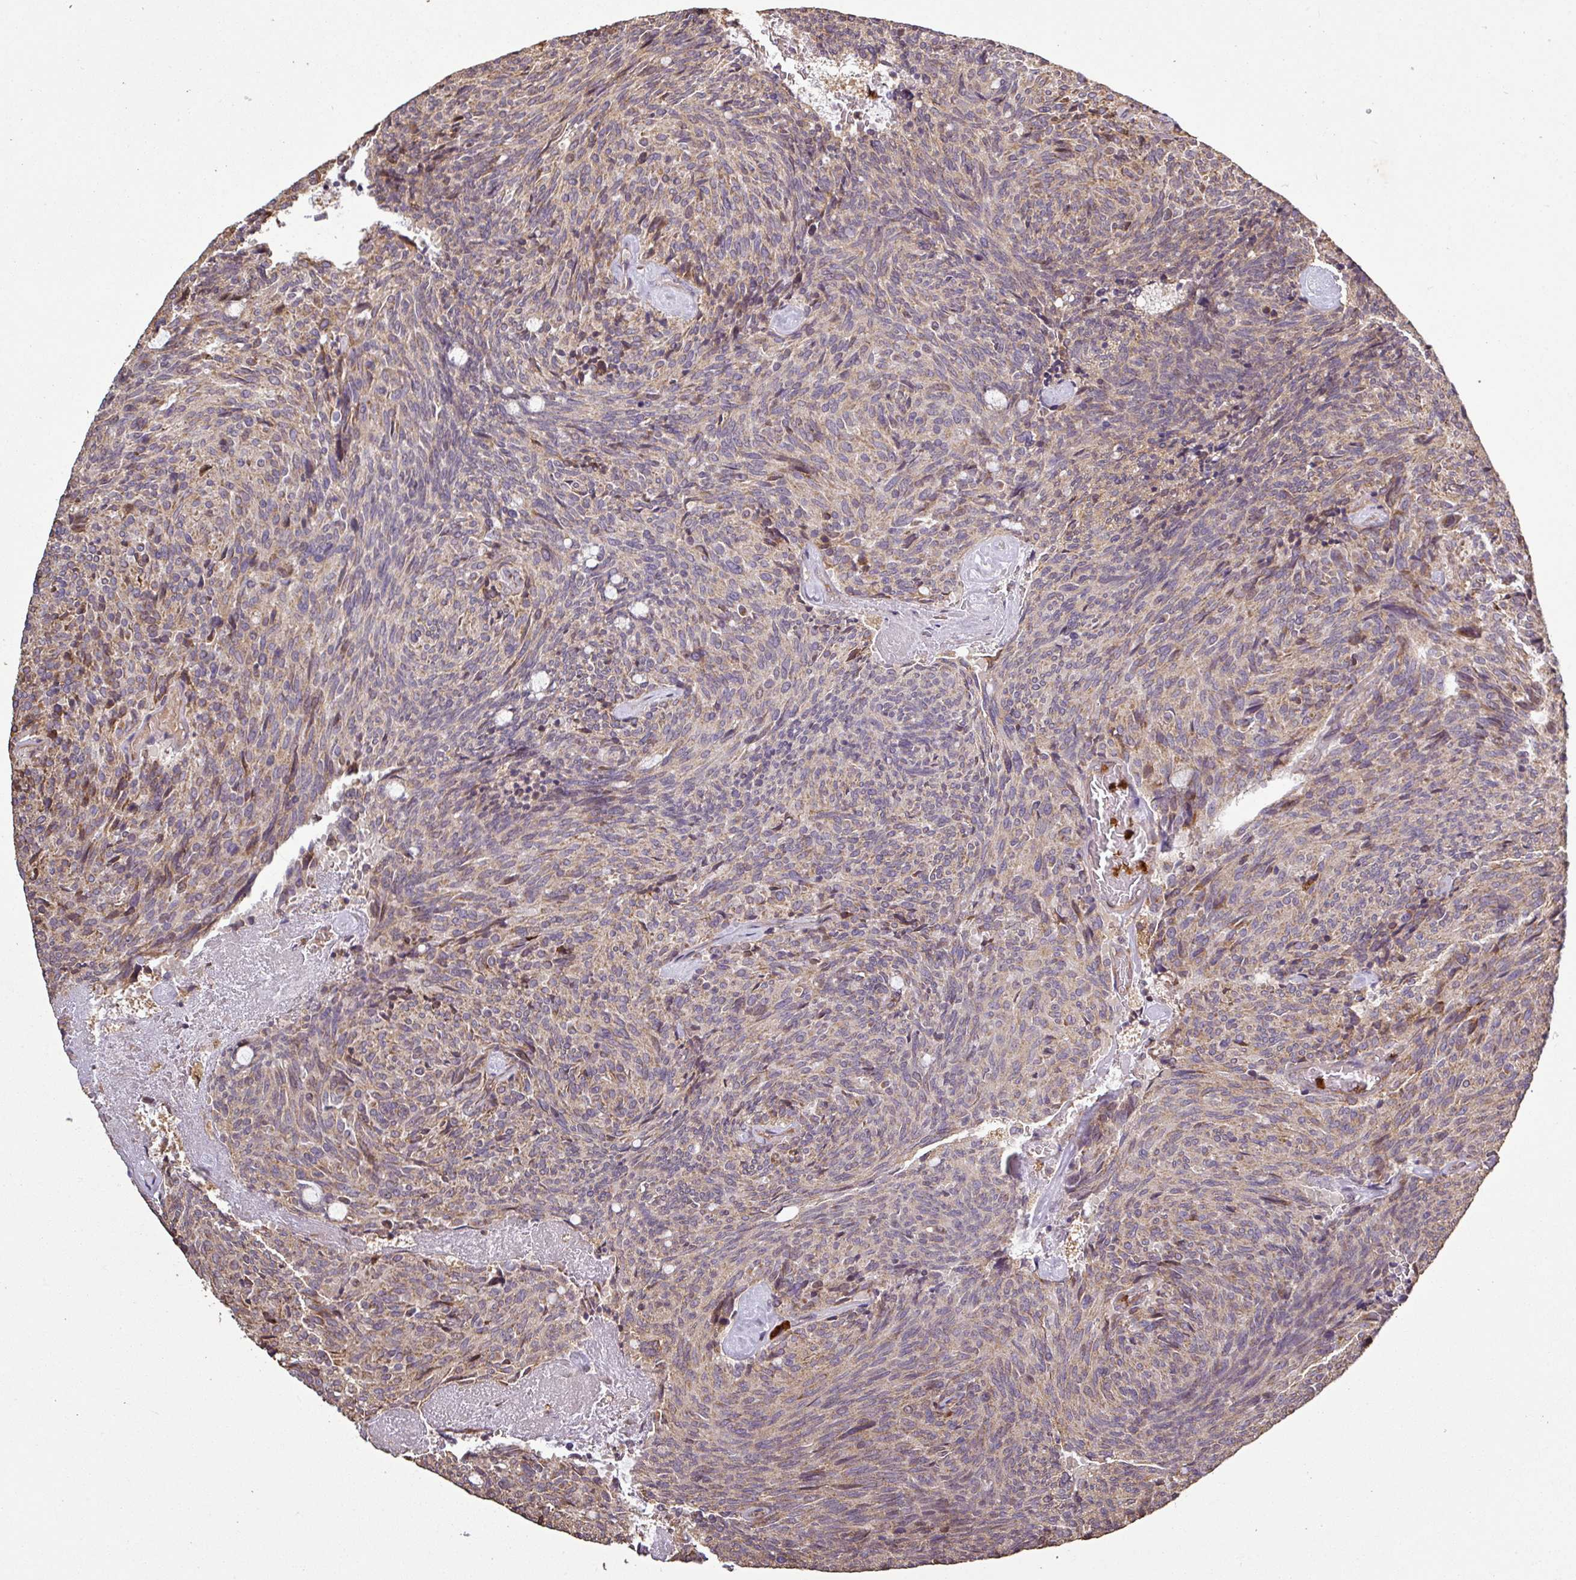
{"staining": {"intensity": "weak", "quantity": ">75%", "location": "cytoplasmic/membranous"}, "tissue": "carcinoid", "cell_type": "Tumor cells", "image_type": "cancer", "snomed": [{"axis": "morphology", "description": "Carcinoid, malignant, NOS"}, {"axis": "topography", "description": "Pancreas"}], "caption": "The immunohistochemical stain highlights weak cytoplasmic/membranous expression in tumor cells of carcinoid tissue. (brown staining indicates protein expression, while blue staining denotes nuclei).", "gene": "PLEKHM1", "patient": {"sex": "female", "age": 54}}